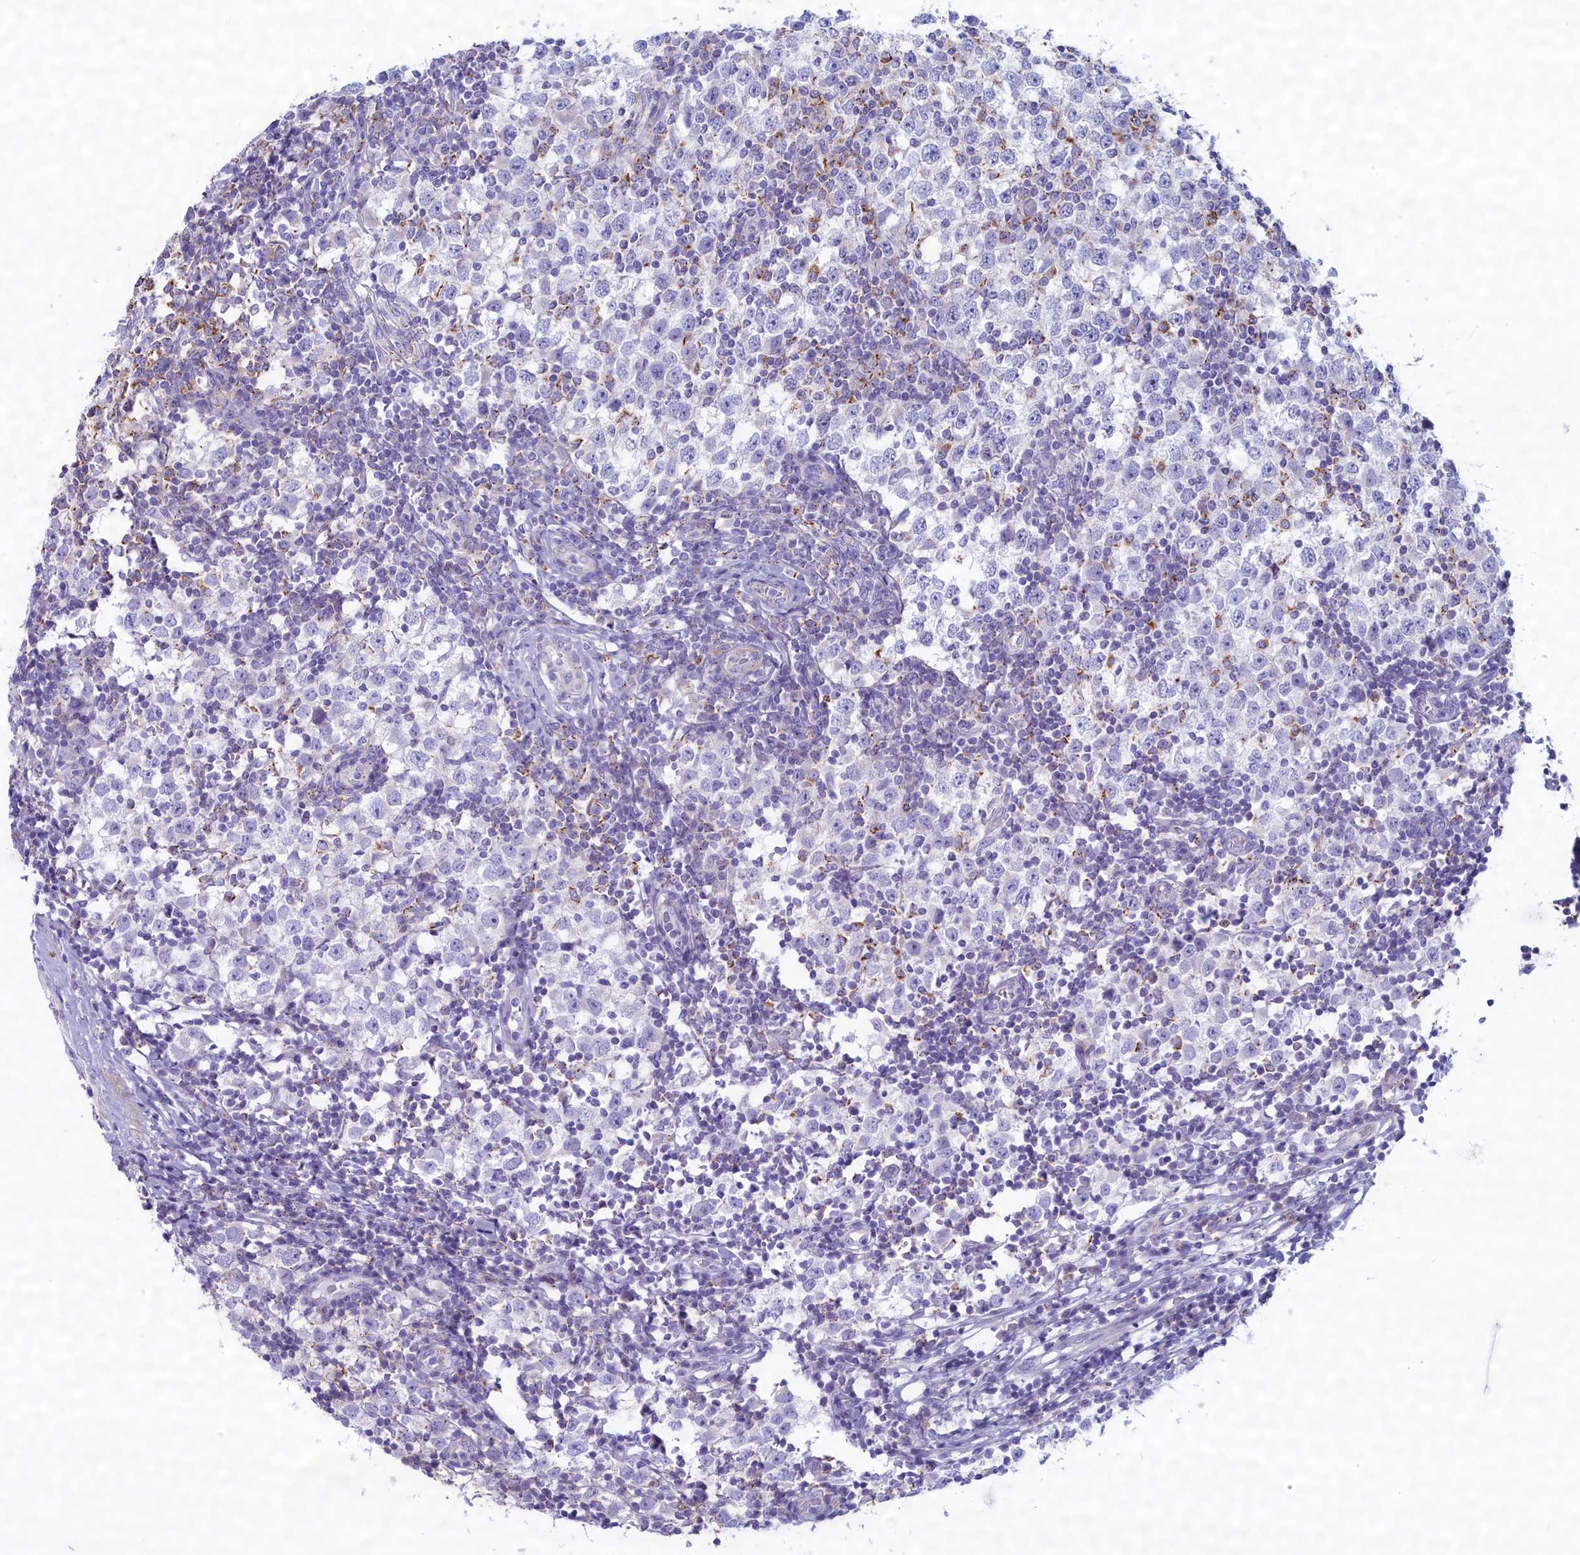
{"staining": {"intensity": "negative", "quantity": "none", "location": "none"}, "tissue": "testis cancer", "cell_type": "Tumor cells", "image_type": "cancer", "snomed": [{"axis": "morphology", "description": "Seminoma, NOS"}, {"axis": "topography", "description": "Testis"}], "caption": "Immunohistochemical staining of human testis cancer (seminoma) reveals no significant expression in tumor cells.", "gene": "MPV17L2", "patient": {"sex": "male", "age": 65}}